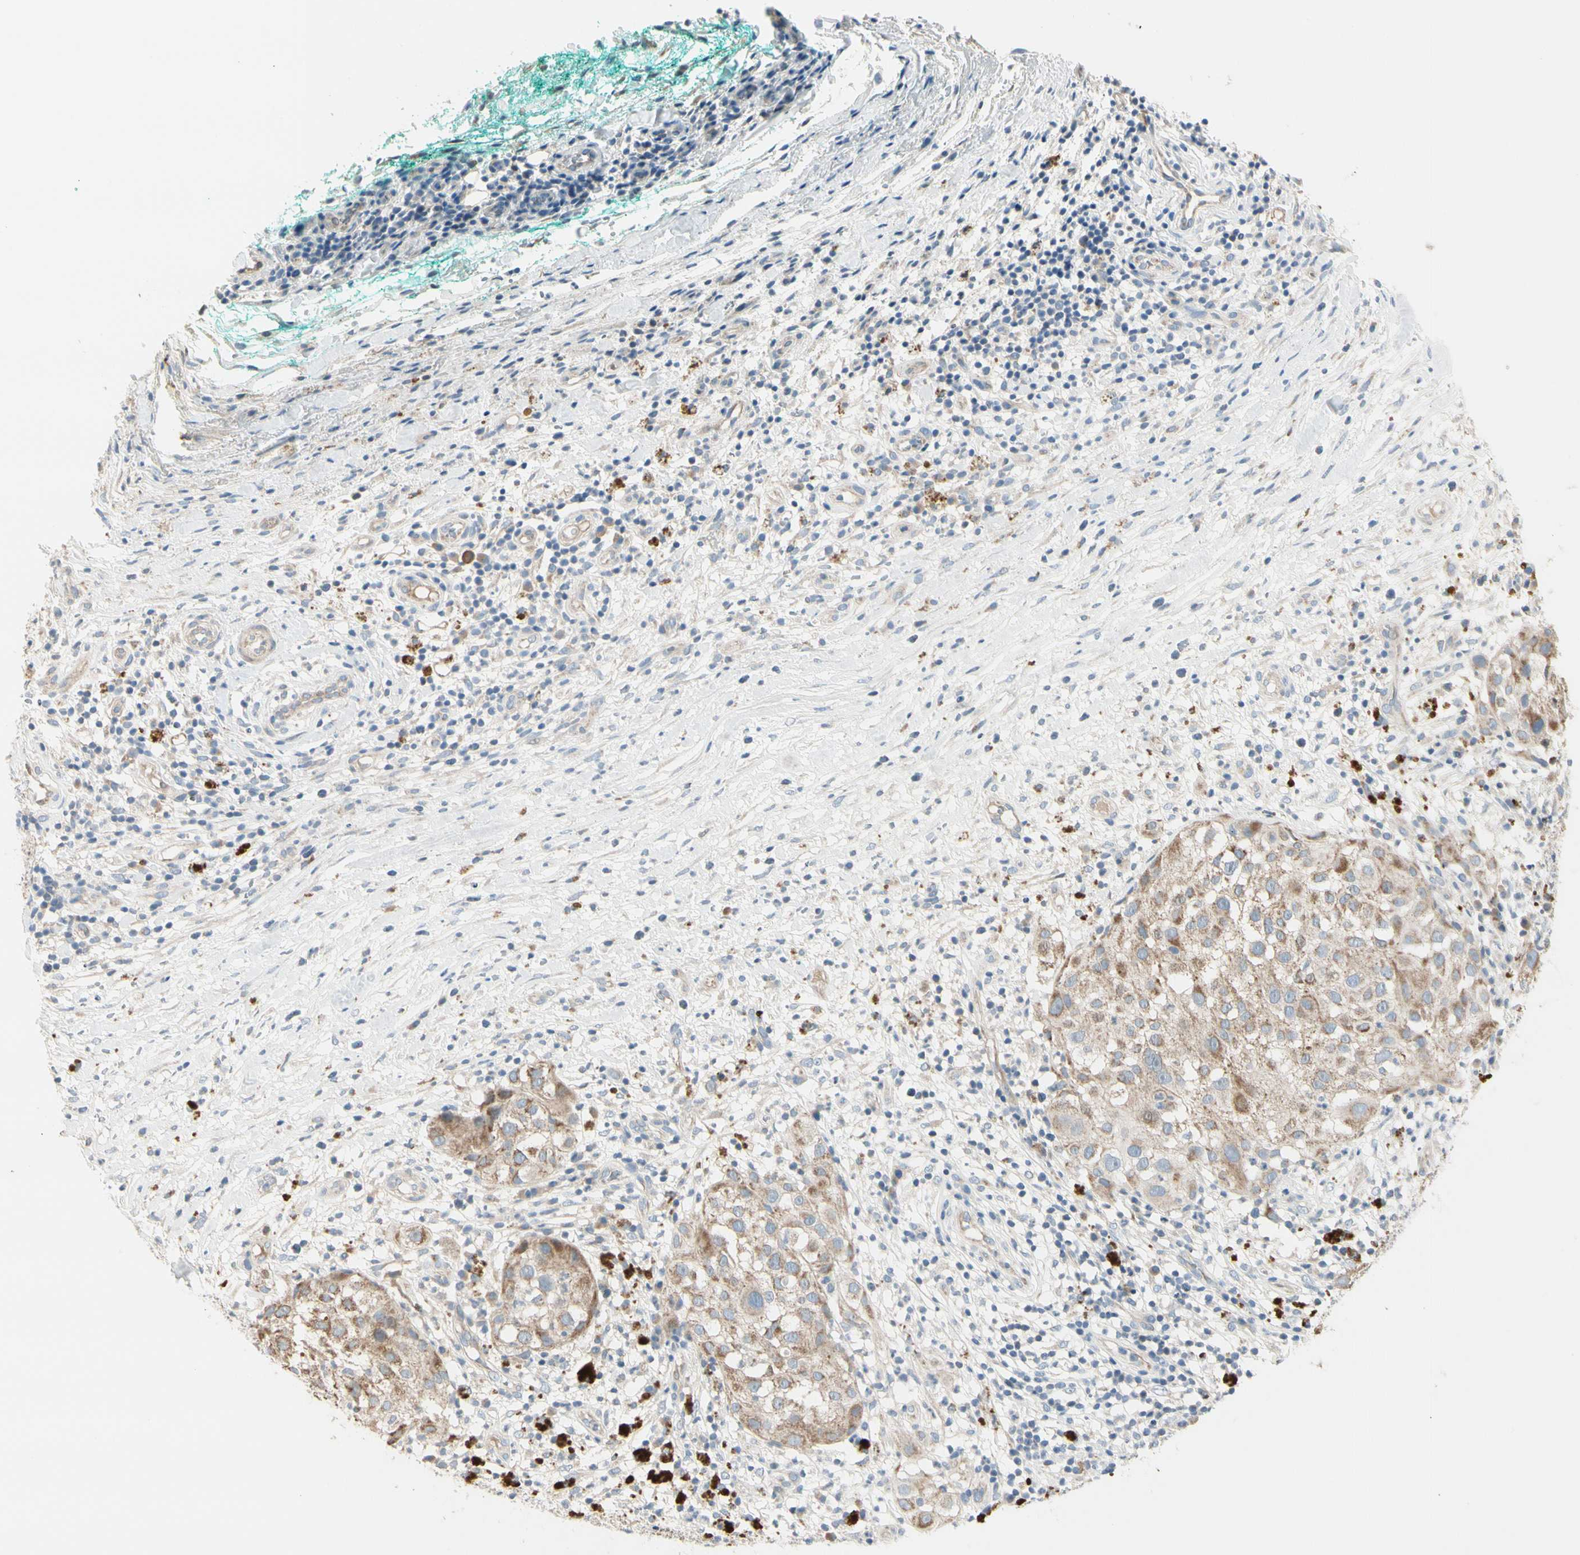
{"staining": {"intensity": "weak", "quantity": ">75%", "location": "cytoplasmic/membranous"}, "tissue": "melanoma", "cell_type": "Tumor cells", "image_type": "cancer", "snomed": [{"axis": "morphology", "description": "Necrosis, NOS"}, {"axis": "morphology", "description": "Malignant melanoma, NOS"}, {"axis": "topography", "description": "Skin"}], "caption": "Protein expression analysis of malignant melanoma shows weak cytoplasmic/membranous expression in approximately >75% of tumor cells.", "gene": "EPHA3", "patient": {"sex": "female", "age": 87}}